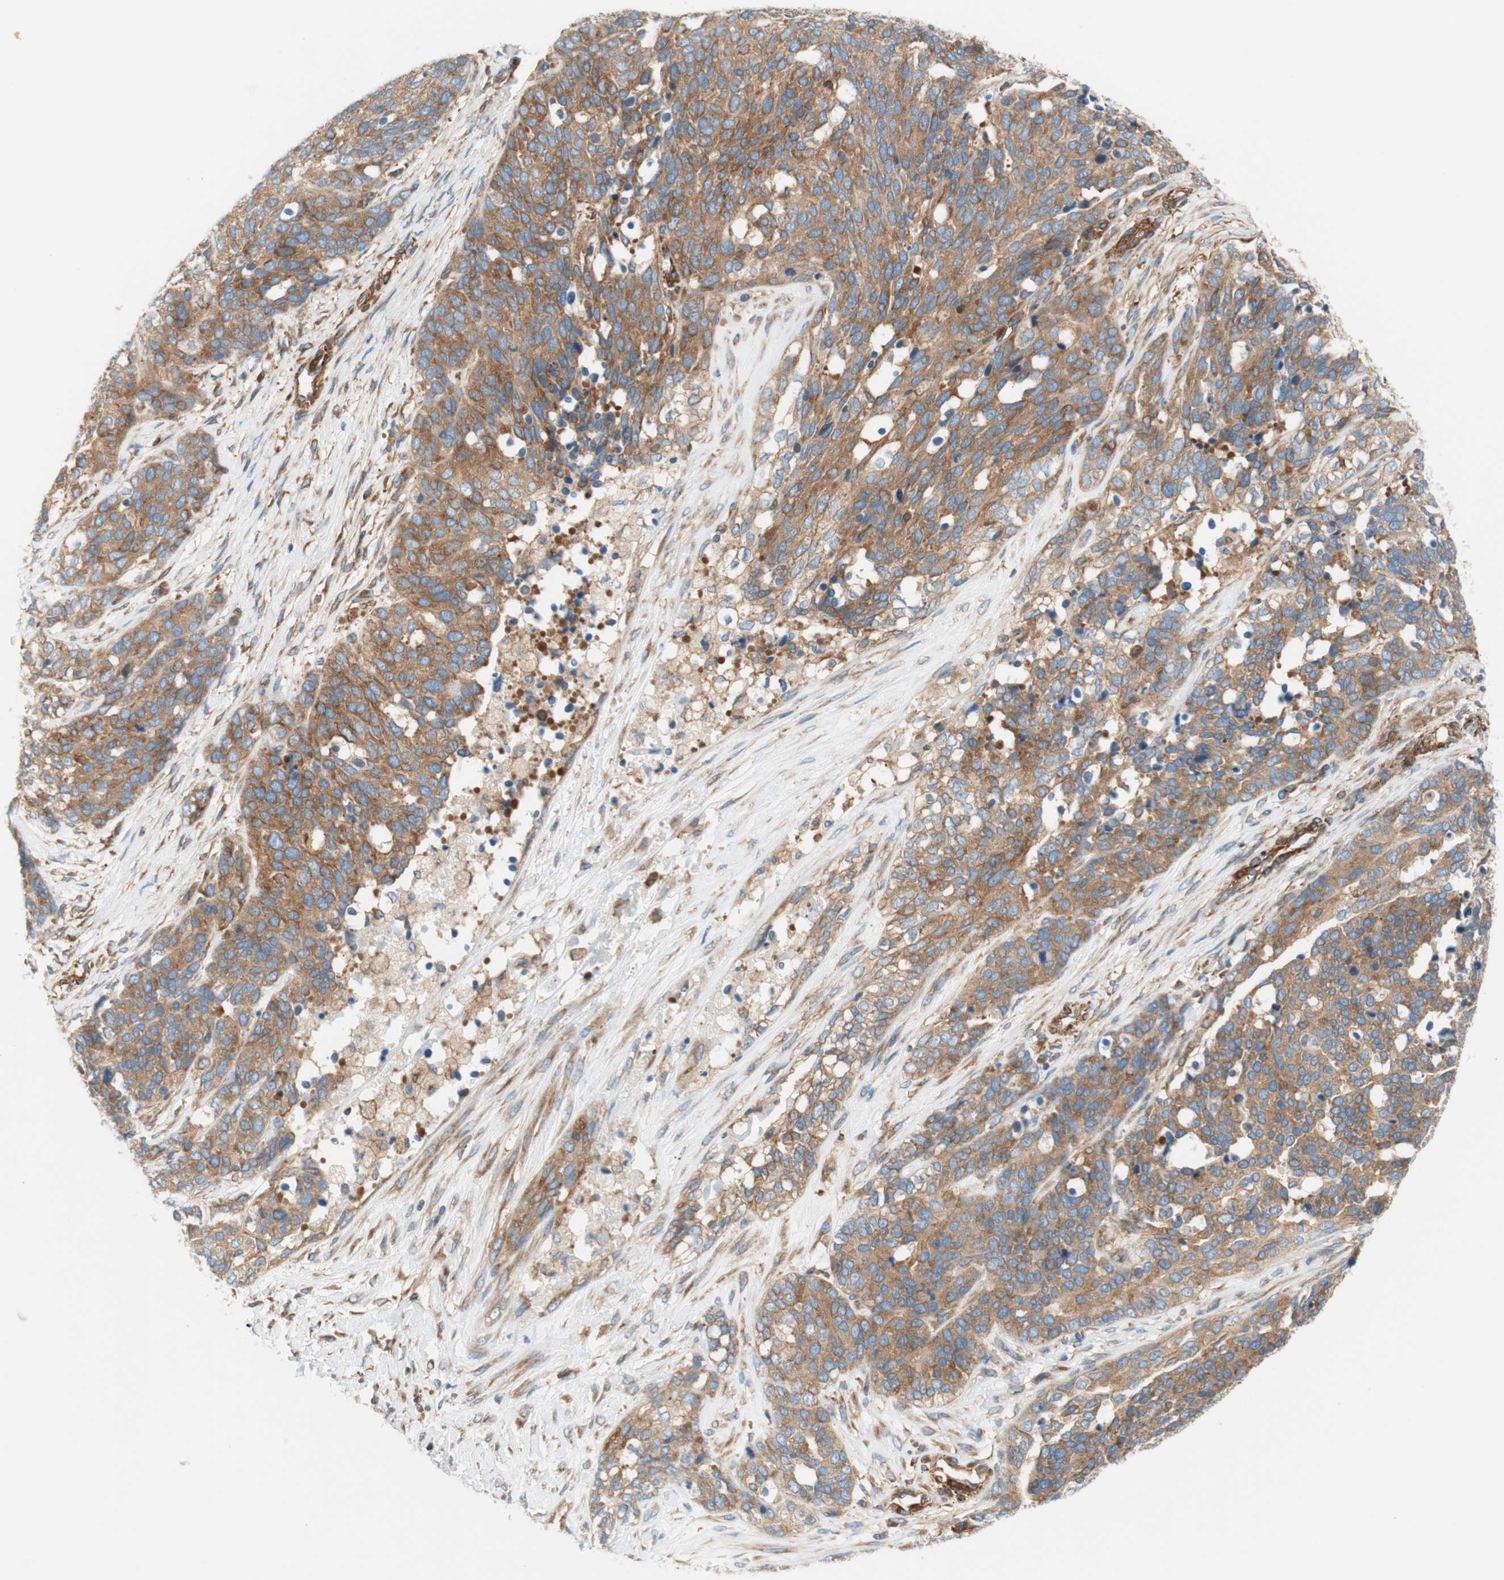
{"staining": {"intensity": "moderate", "quantity": ">75%", "location": "cytoplasmic/membranous"}, "tissue": "ovarian cancer", "cell_type": "Tumor cells", "image_type": "cancer", "snomed": [{"axis": "morphology", "description": "Cystadenocarcinoma, serous, NOS"}, {"axis": "topography", "description": "Ovary"}], "caption": "Tumor cells demonstrate moderate cytoplasmic/membranous staining in approximately >75% of cells in ovarian cancer (serous cystadenocarcinoma). (Stains: DAB in brown, nuclei in blue, Microscopy: brightfield microscopy at high magnification).", "gene": "VPS26A", "patient": {"sex": "female", "age": 44}}